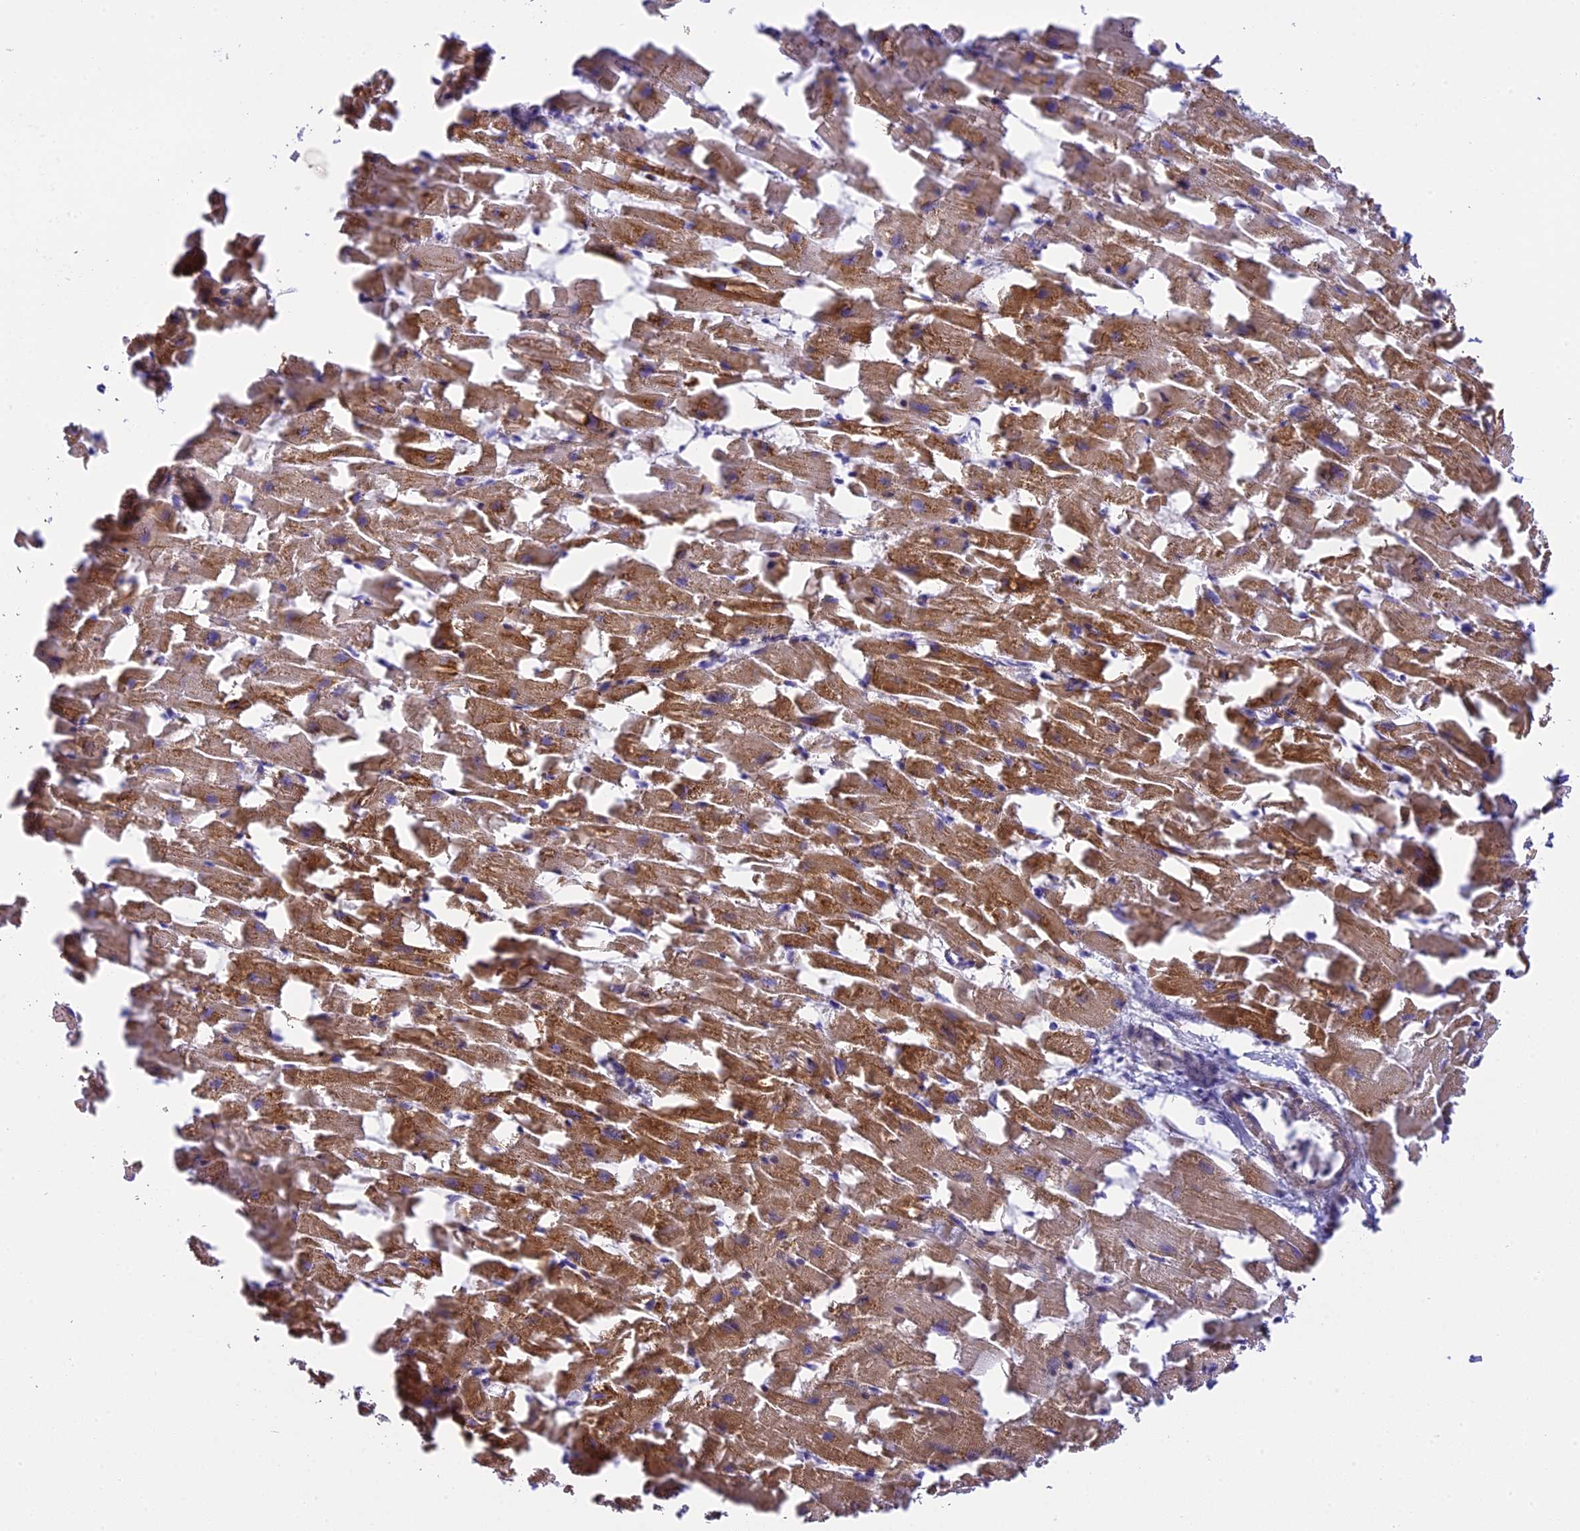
{"staining": {"intensity": "moderate", "quantity": ">75%", "location": "cytoplasmic/membranous"}, "tissue": "heart muscle", "cell_type": "Cardiomyocytes", "image_type": "normal", "snomed": [{"axis": "morphology", "description": "Normal tissue, NOS"}, {"axis": "topography", "description": "Heart"}], "caption": "The micrograph displays staining of unremarkable heart muscle, revealing moderate cytoplasmic/membranous protein expression (brown color) within cardiomyocytes. Immunohistochemistry (ihc) stains the protein of interest in brown and the nuclei are stained blue.", "gene": "CORO7", "patient": {"sex": "female", "age": 64}}